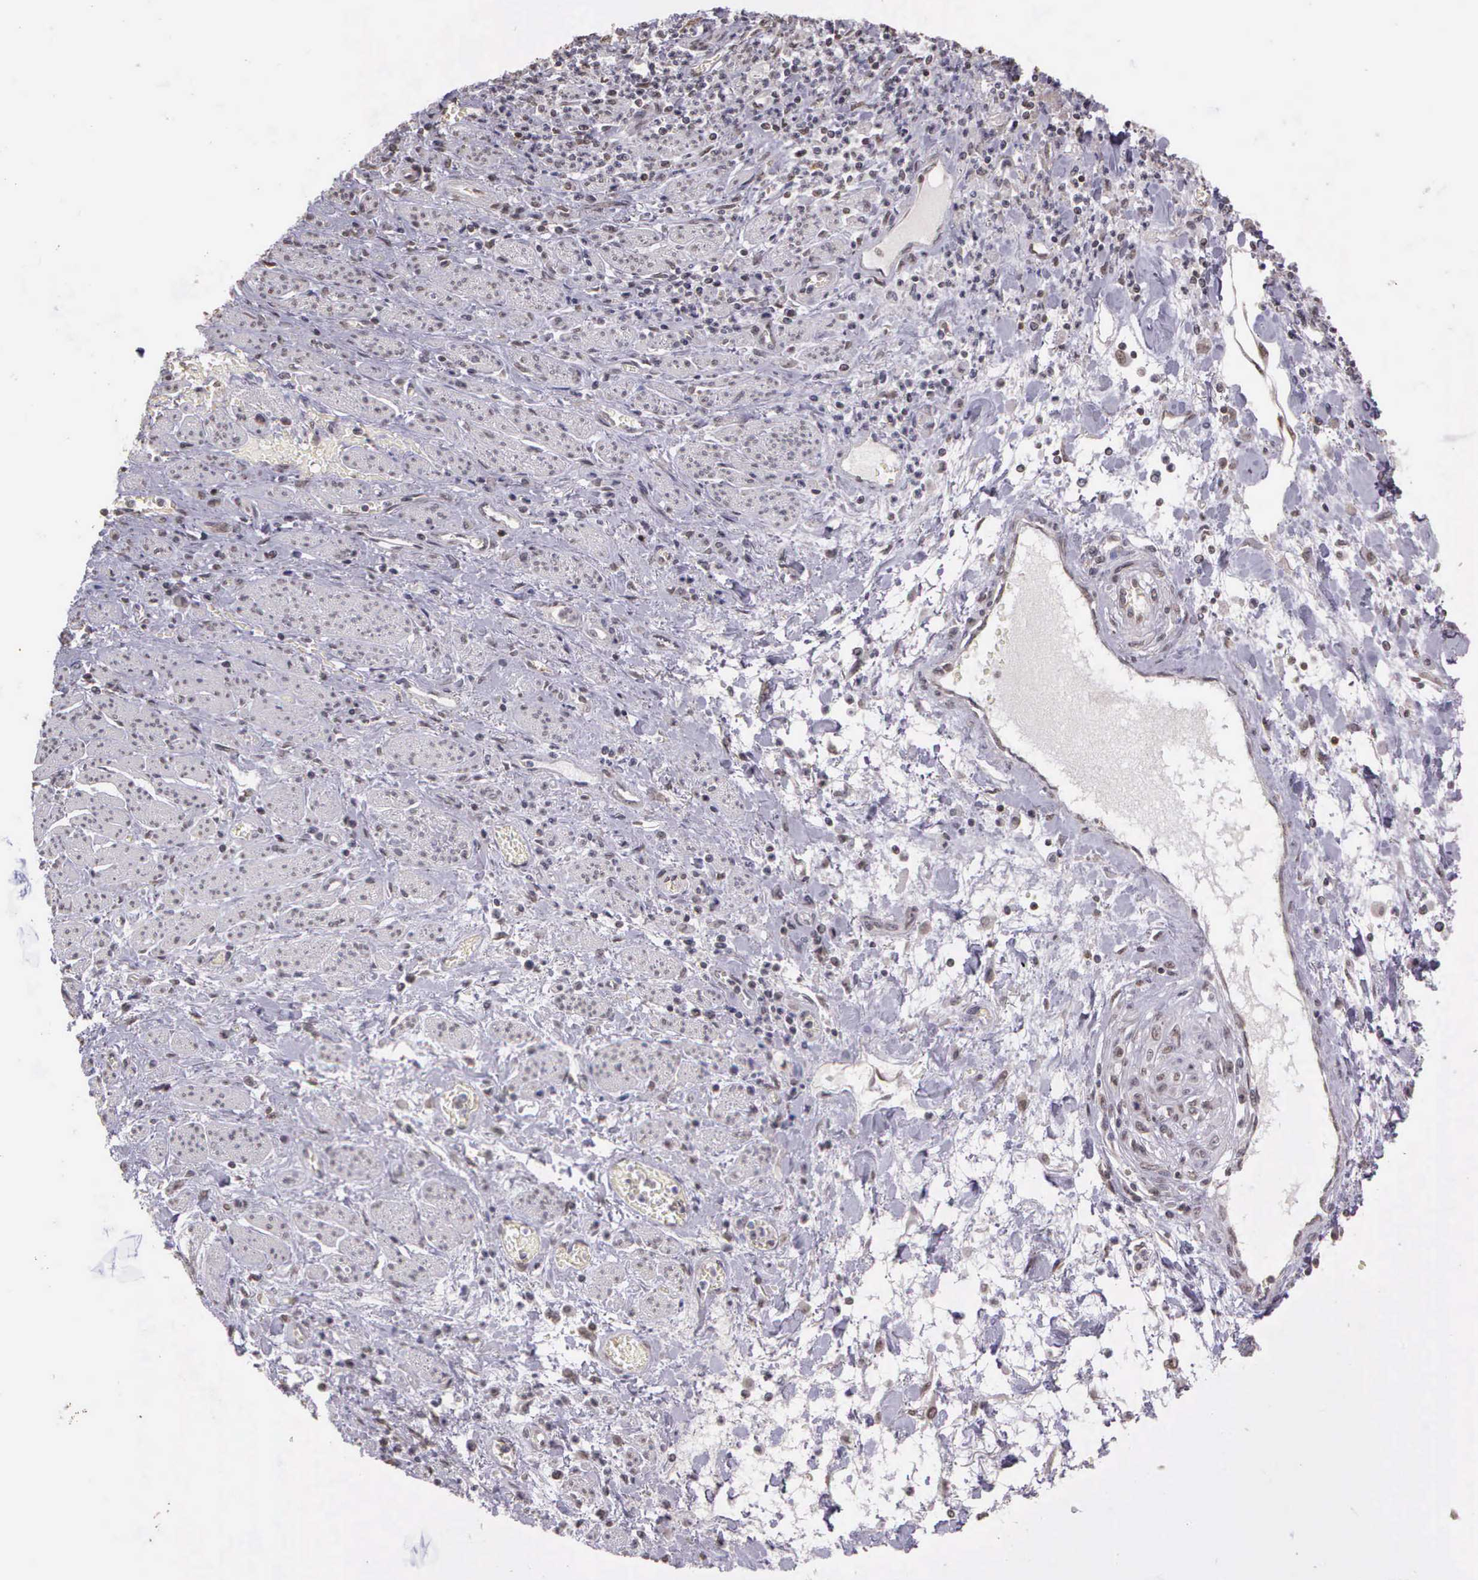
{"staining": {"intensity": "negative", "quantity": "none", "location": "none"}, "tissue": "stomach cancer", "cell_type": "Tumor cells", "image_type": "cancer", "snomed": [{"axis": "morphology", "description": "Adenocarcinoma, NOS"}, {"axis": "topography", "description": "Stomach"}], "caption": "There is no significant staining in tumor cells of adenocarcinoma (stomach).", "gene": "ARMCX5", "patient": {"sex": "female", "age": 76}}